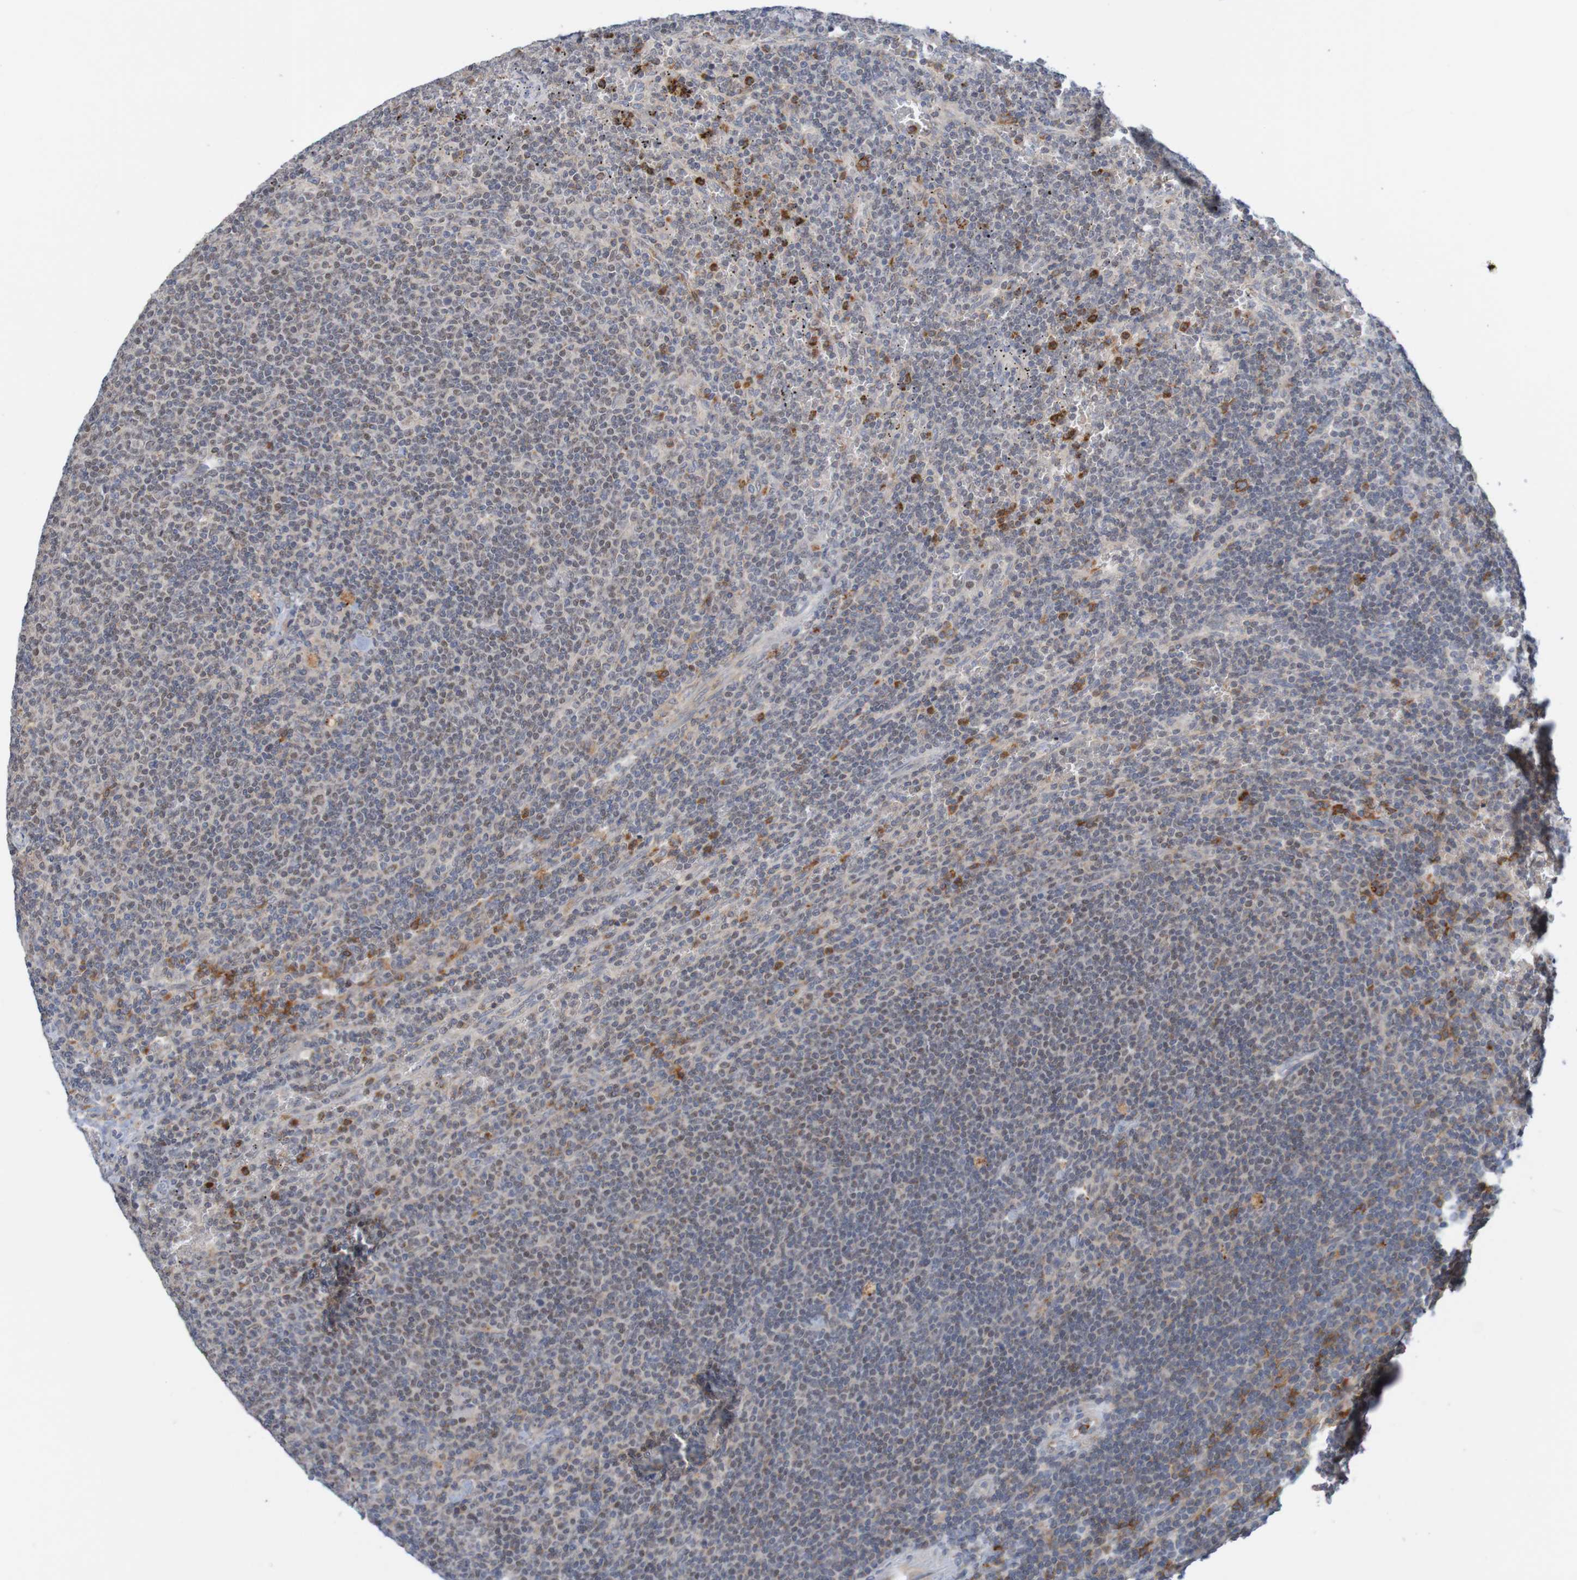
{"staining": {"intensity": "strong", "quantity": "<25%", "location": "cytoplasmic/membranous"}, "tissue": "lymphoma", "cell_type": "Tumor cells", "image_type": "cancer", "snomed": [{"axis": "morphology", "description": "Malignant lymphoma, non-Hodgkin's type, Low grade"}, {"axis": "topography", "description": "Spleen"}], "caption": "Human low-grade malignant lymphoma, non-Hodgkin's type stained with a protein marker demonstrates strong staining in tumor cells.", "gene": "NAV2", "patient": {"sex": "female", "age": 50}}